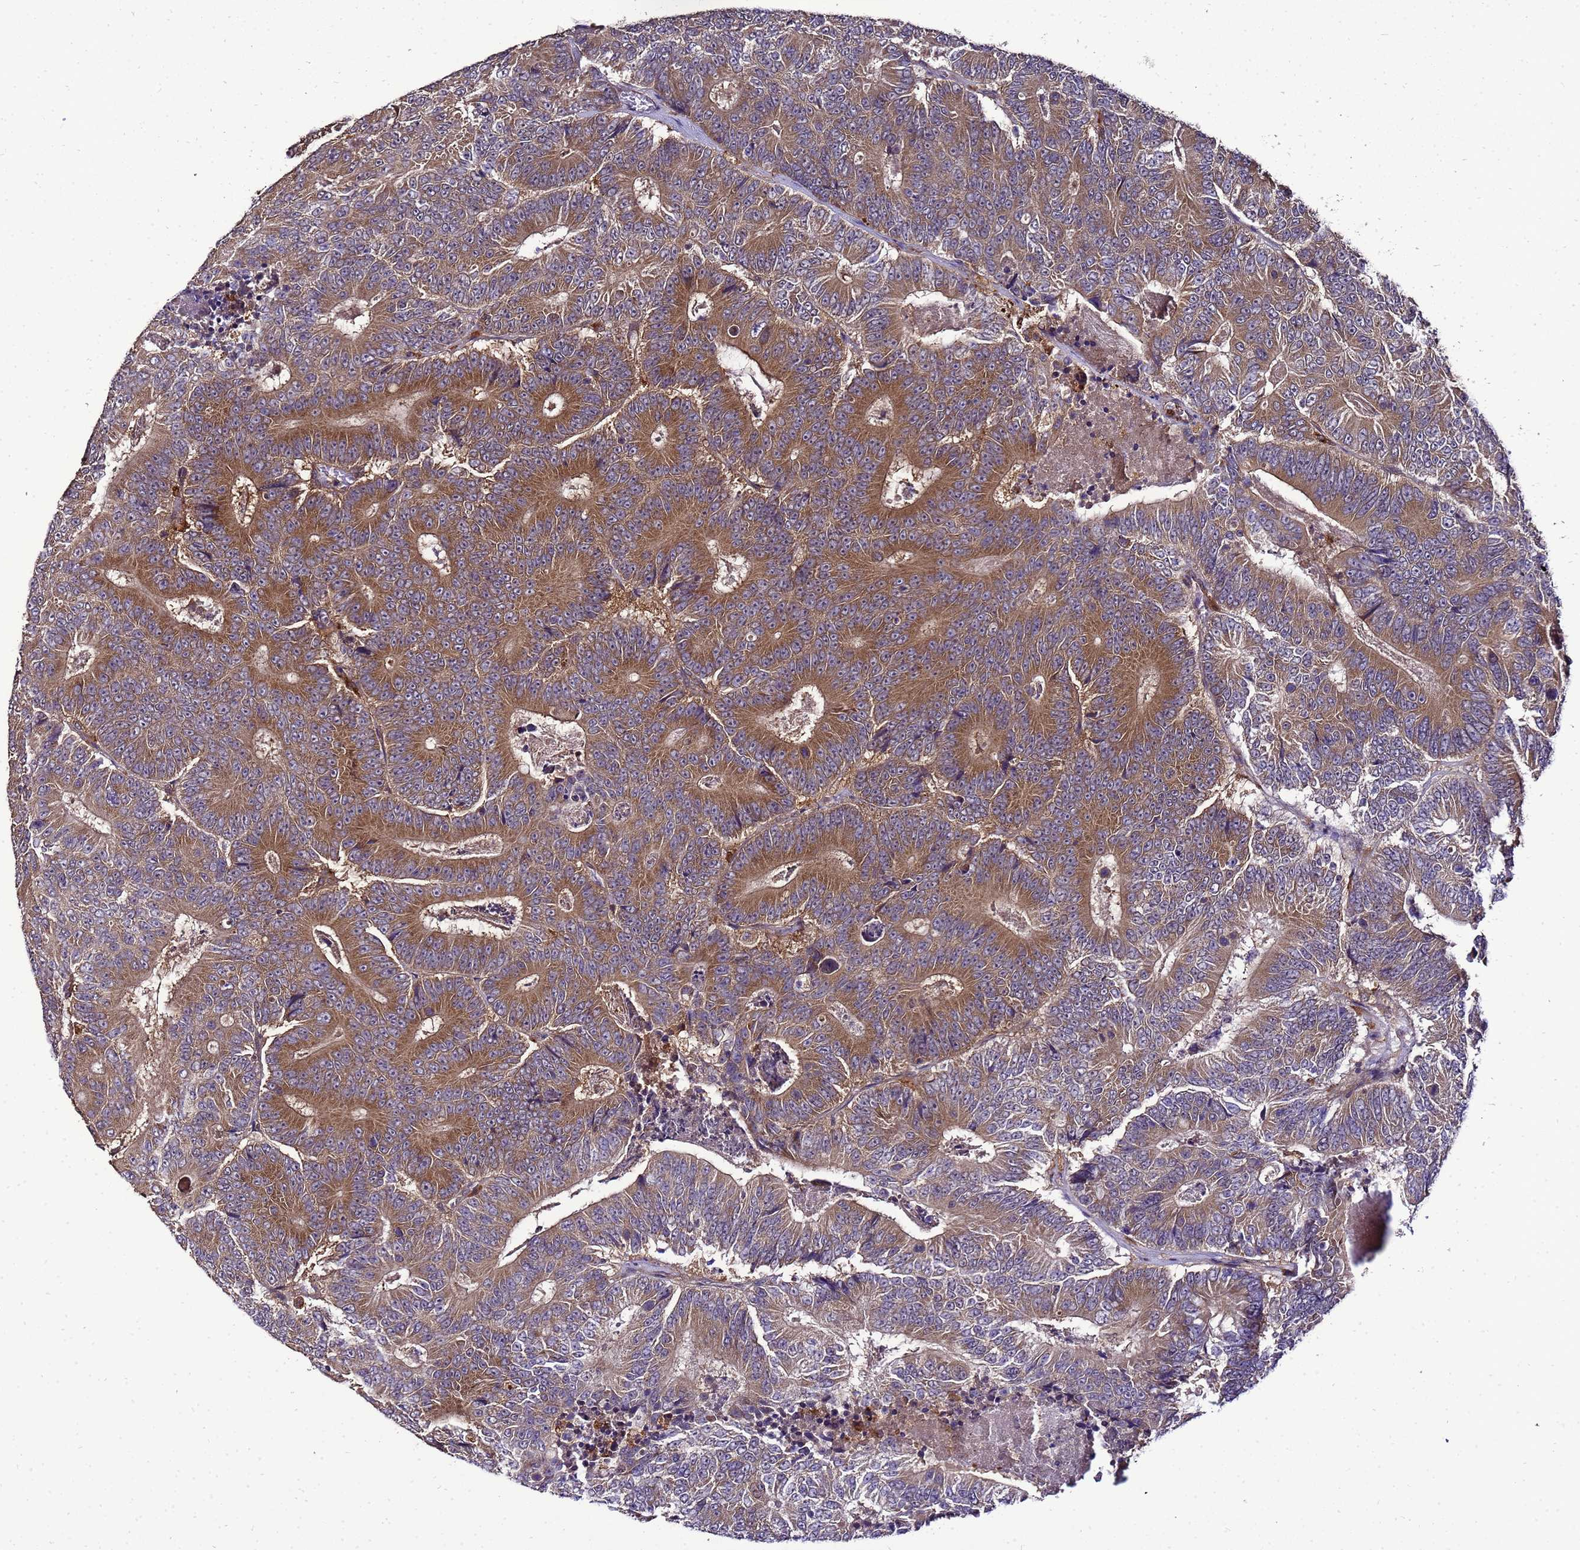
{"staining": {"intensity": "strong", "quantity": ">75%", "location": "cytoplasmic/membranous"}, "tissue": "colorectal cancer", "cell_type": "Tumor cells", "image_type": "cancer", "snomed": [{"axis": "morphology", "description": "Adenocarcinoma, NOS"}, {"axis": "topography", "description": "Colon"}], "caption": "Immunohistochemistry photomicrograph of colorectal adenocarcinoma stained for a protein (brown), which demonstrates high levels of strong cytoplasmic/membranous expression in approximately >75% of tumor cells.", "gene": "TRABD", "patient": {"sex": "male", "age": 83}}